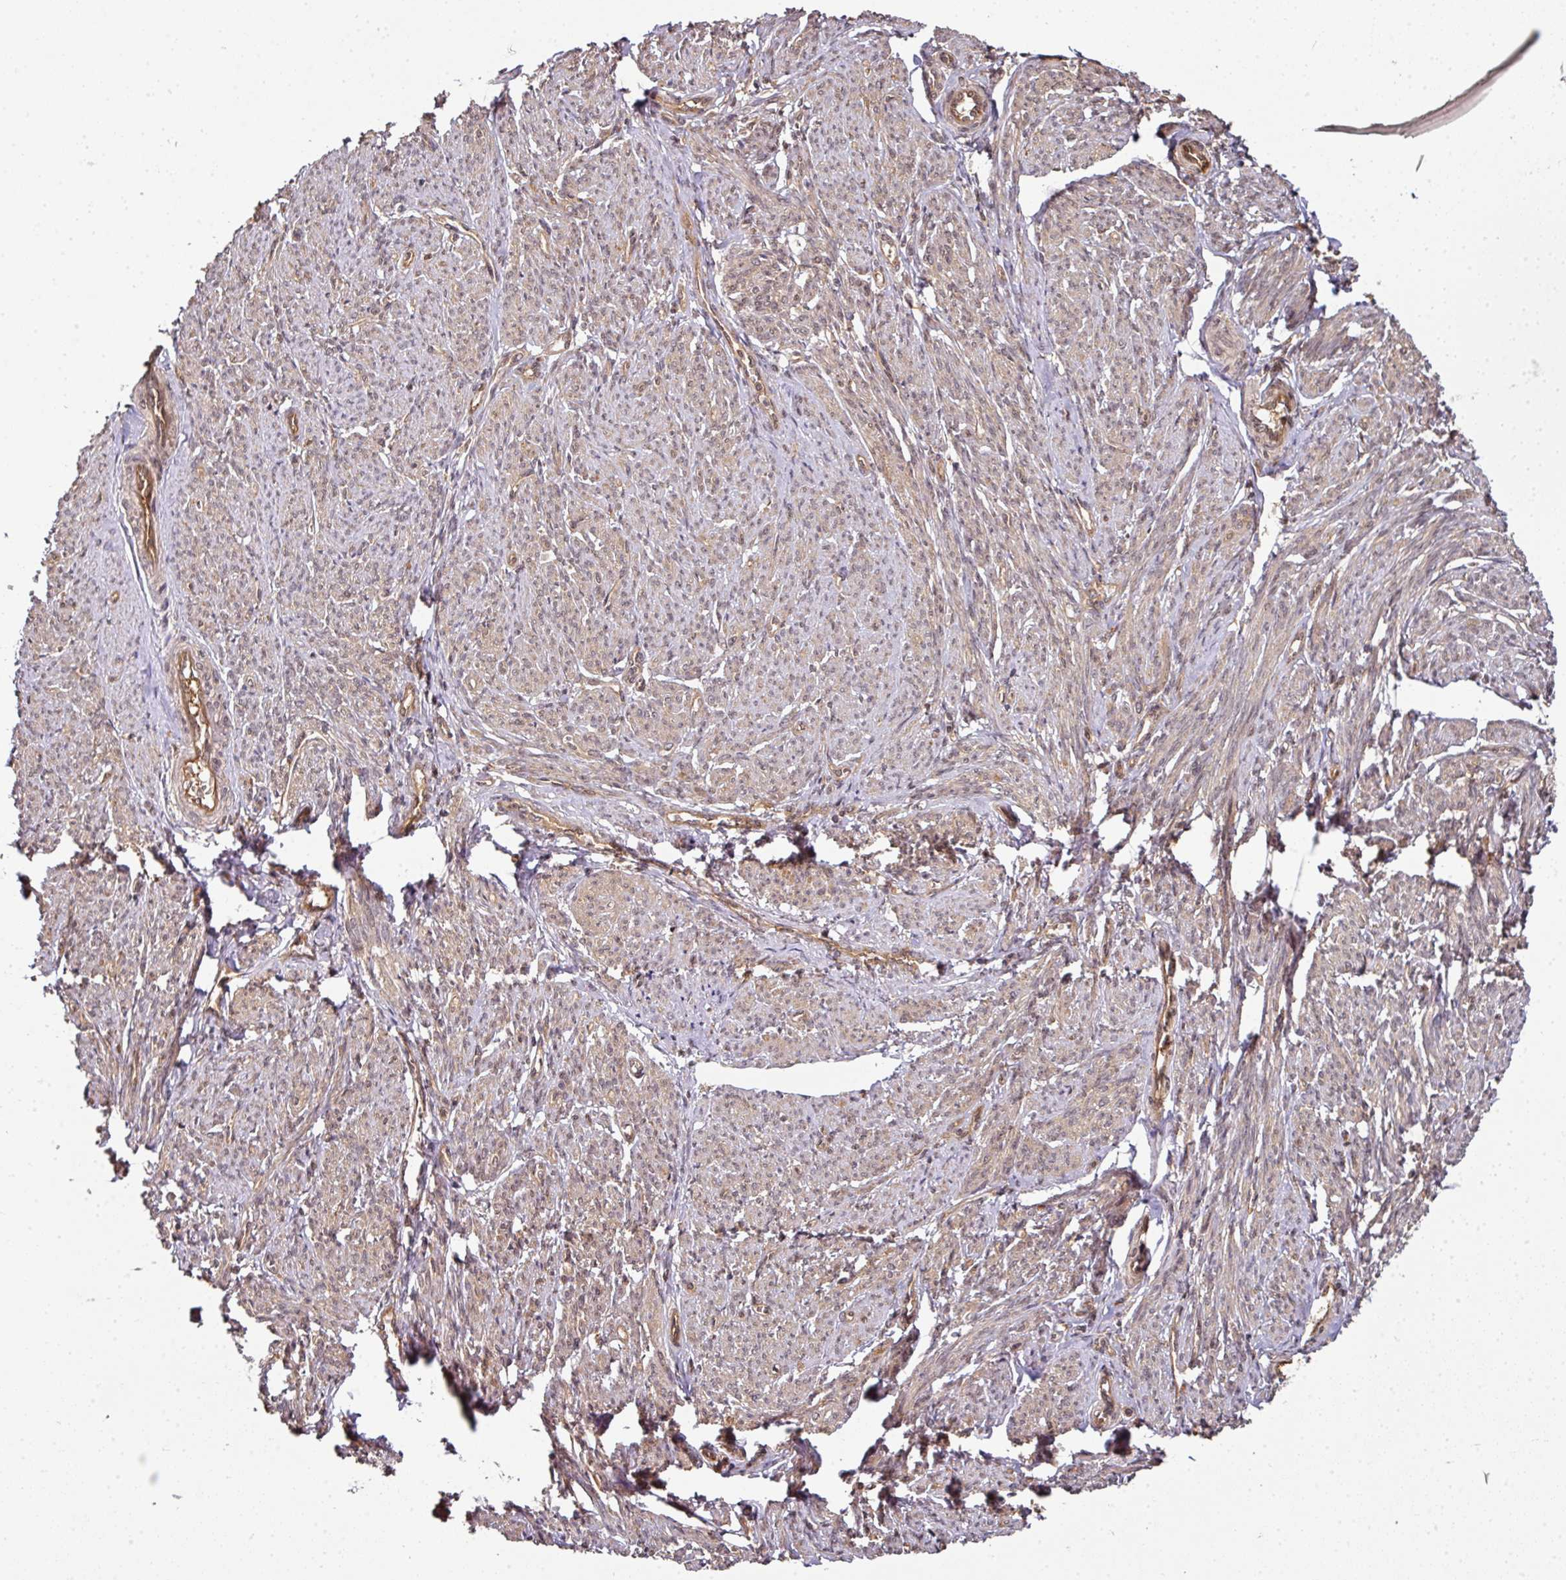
{"staining": {"intensity": "moderate", "quantity": ">75%", "location": "cytoplasmic/membranous,nuclear"}, "tissue": "smooth muscle", "cell_type": "Smooth muscle cells", "image_type": "normal", "snomed": [{"axis": "morphology", "description": "Normal tissue, NOS"}, {"axis": "topography", "description": "Smooth muscle"}], "caption": "The photomicrograph displays a brown stain indicating the presence of a protein in the cytoplasmic/membranous,nuclear of smooth muscle cells in smooth muscle.", "gene": "ANKRD18A", "patient": {"sex": "female", "age": 65}}